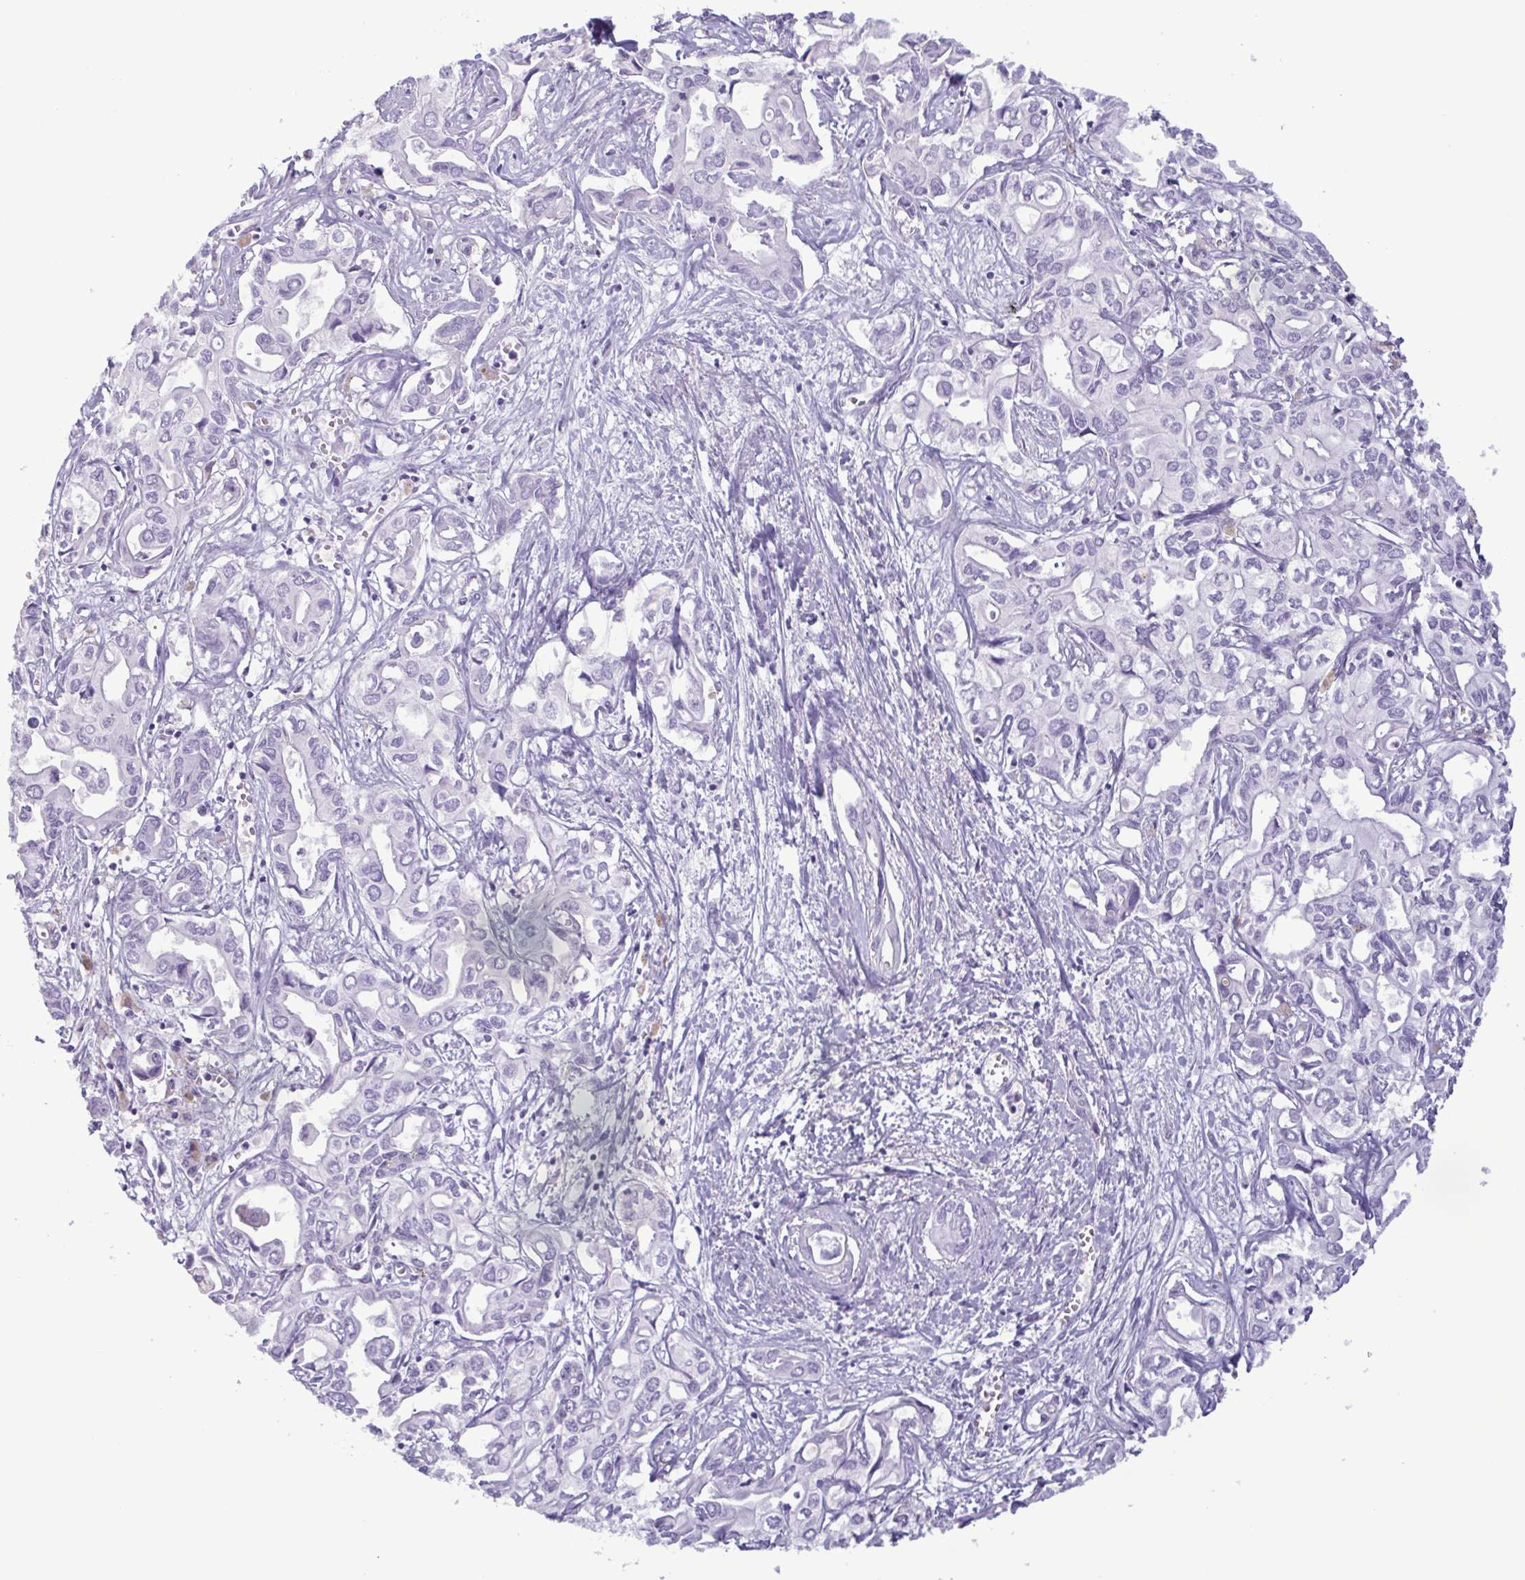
{"staining": {"intensity": "negative", "quantity": "none", "location": "none"}, "tissue": "liver cancer", "cell_type": "Tumor cells", "image_type": "cancer", "snomed": [{"axis": "morphology", "description": "Cholangiocarcinoma"}, {"axis": "topography", "description": "Liver"}], "caption": "This is an immunohistochemistry (IHC) image of liver cancer (cholangiocarcinoma). There is no staining in tumor cells.", "gene": "LTF", "patient": {"sex": "female", "age": 64}}